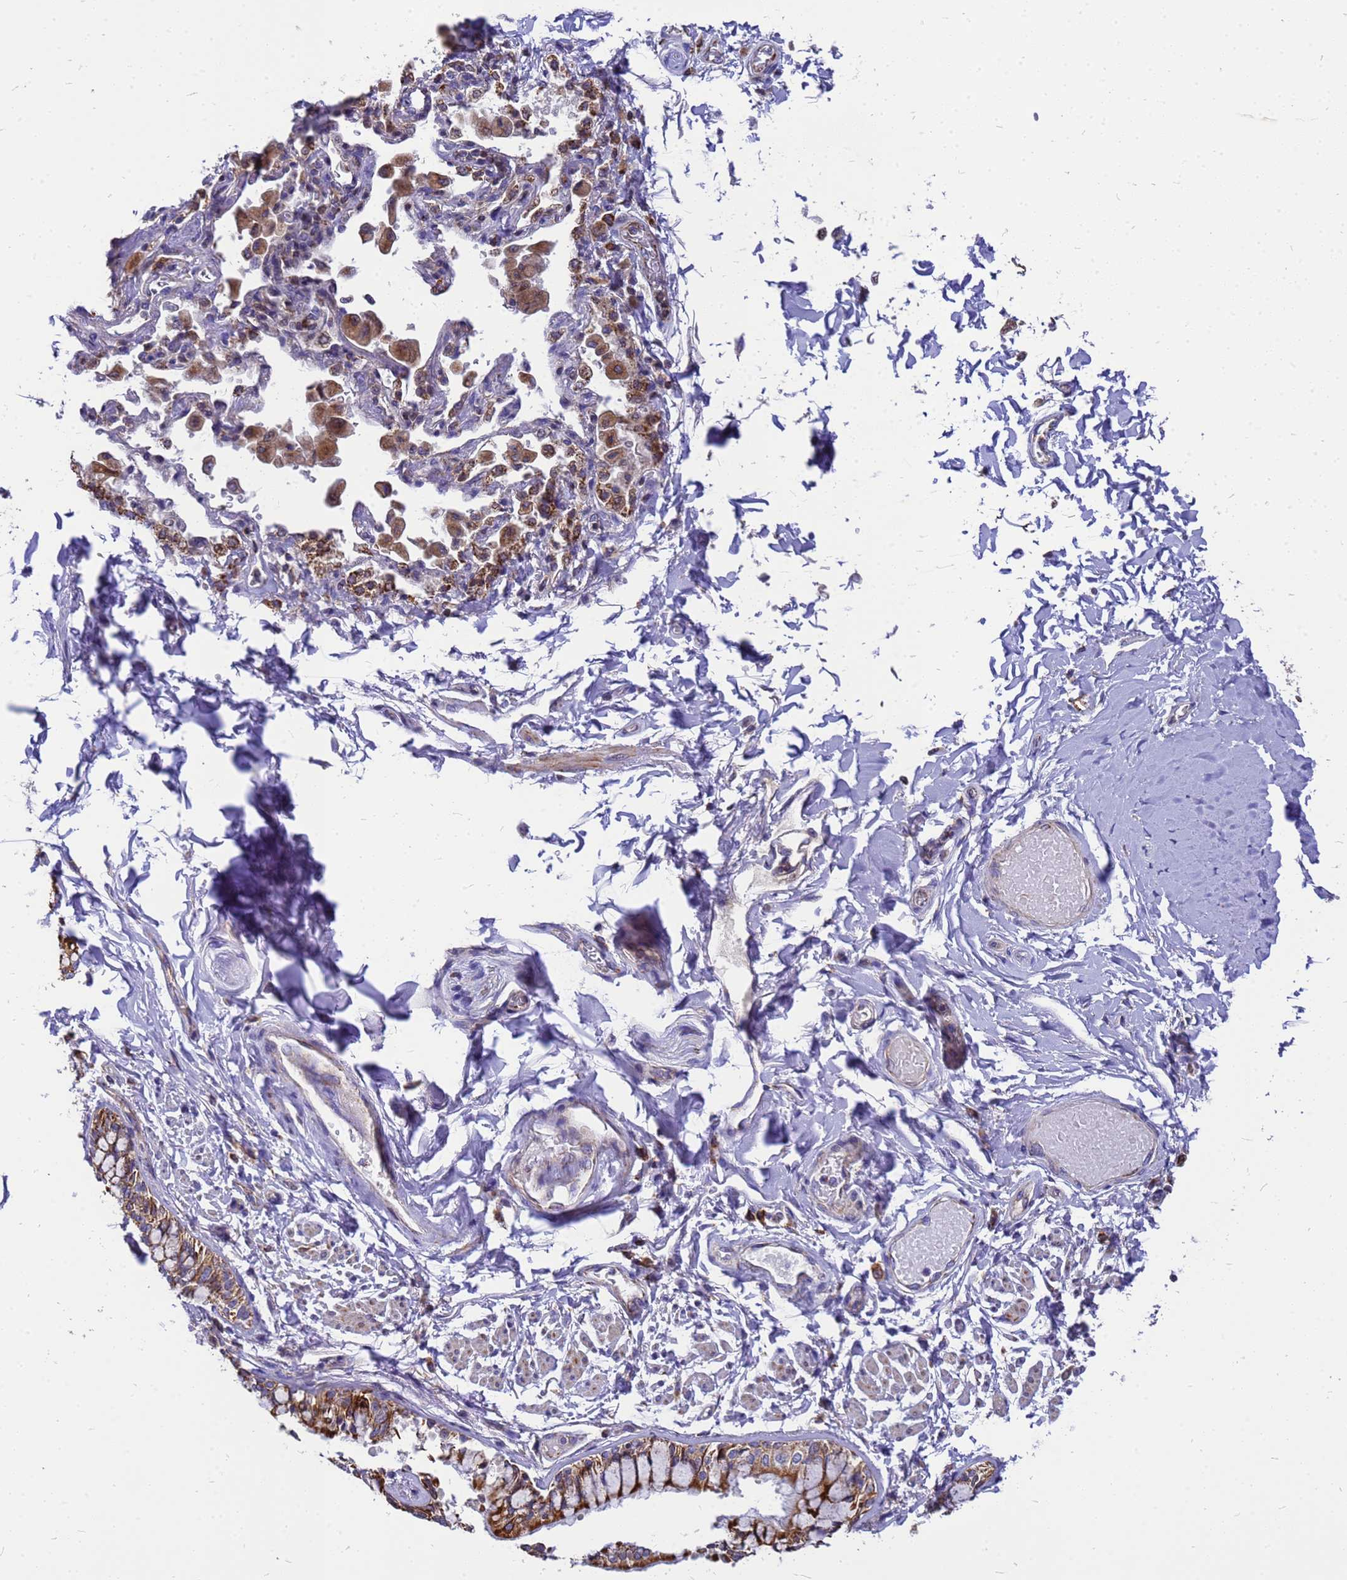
{"staining": {"intensity": "strong", "quantity": ">75%", "location": "cytoplasmic/membranous"}, "tissue": "bronchus", "cell_type": "Respiratory epithelial cells", "image_type": "normal", "snomed": [{"axis": "morphology", "description": "Normal tissue, NOS"}, {"axis": "morphology", "description": "Inflammation, NOS"}, {"axis": "topography", "description": "Lung"}], "caption": "DAB (3,3'-diaminobenzidine) immunohistochemical staining of benign bronchus exhibits strong cytoplasmic/membranous protein expression in approximately >75% of respiratory epithelial cells.", "gene": "CMC4", "patient": {"sex": "female", "age": 46}}